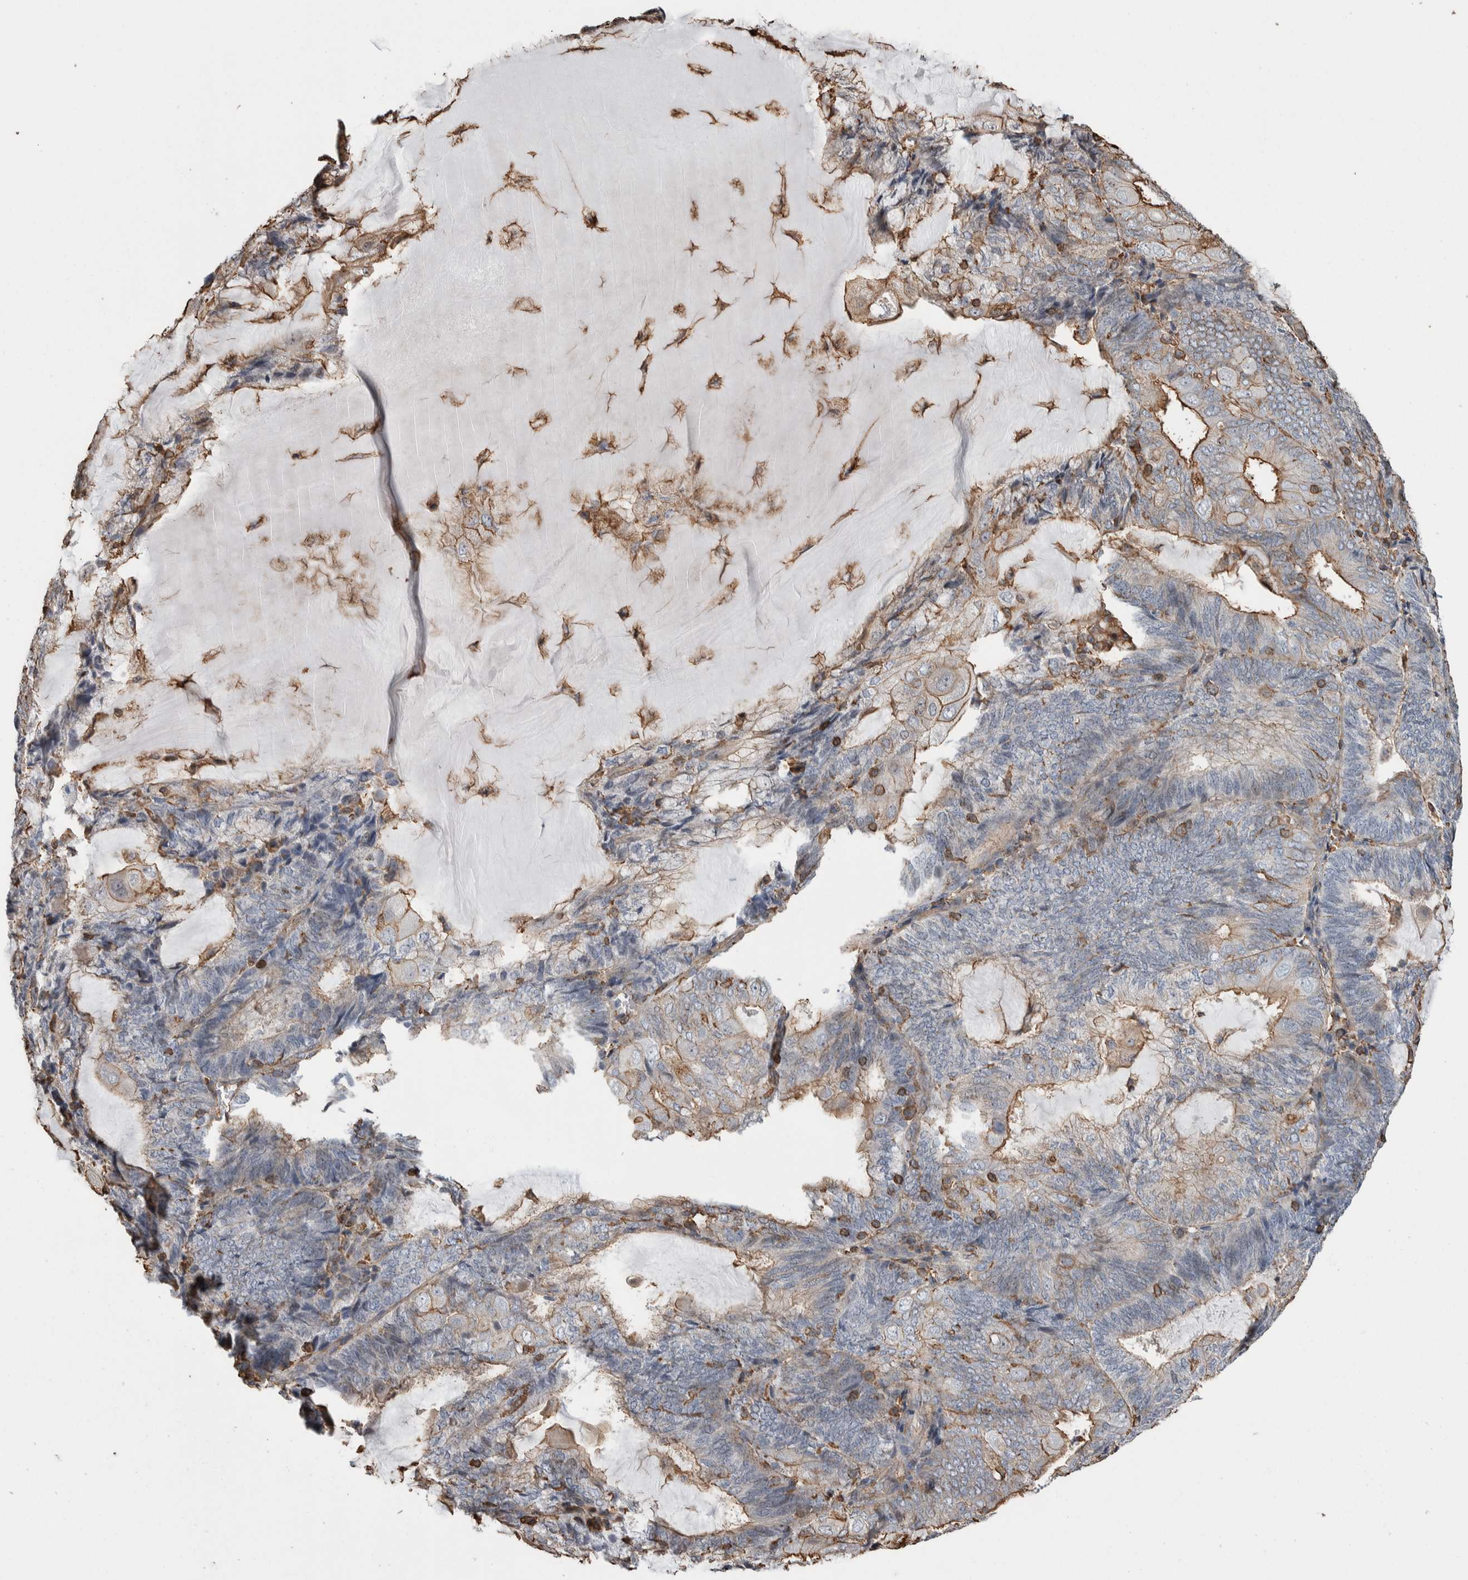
{"staining": {"intensity": "moderate", "quantity": "25%-75%", "location": "cytoplasmic/membranous"}, "tissue": "endometrial cancer", "cell_type": "Tumor cells", "image_type": "cancer", "snomed": [{"axis": "morphology", "description": "Adenocarcinoma, NOS"}, {"axis": "topography", "description": "Endometrium"}], "caption": "IHC micrograph of neoplastic tissue: human endometrial adenocarcinoma stained using immunohistochemistry (IHC) reveals medium levels of moderate protein expression localized specifically in the cytoplasmic/membranous of tumor cells, appearing as a cytoplasmic/membranous brown color.", "gene": "ENPP2", "patient": {"sex": "female", "age": 81}}